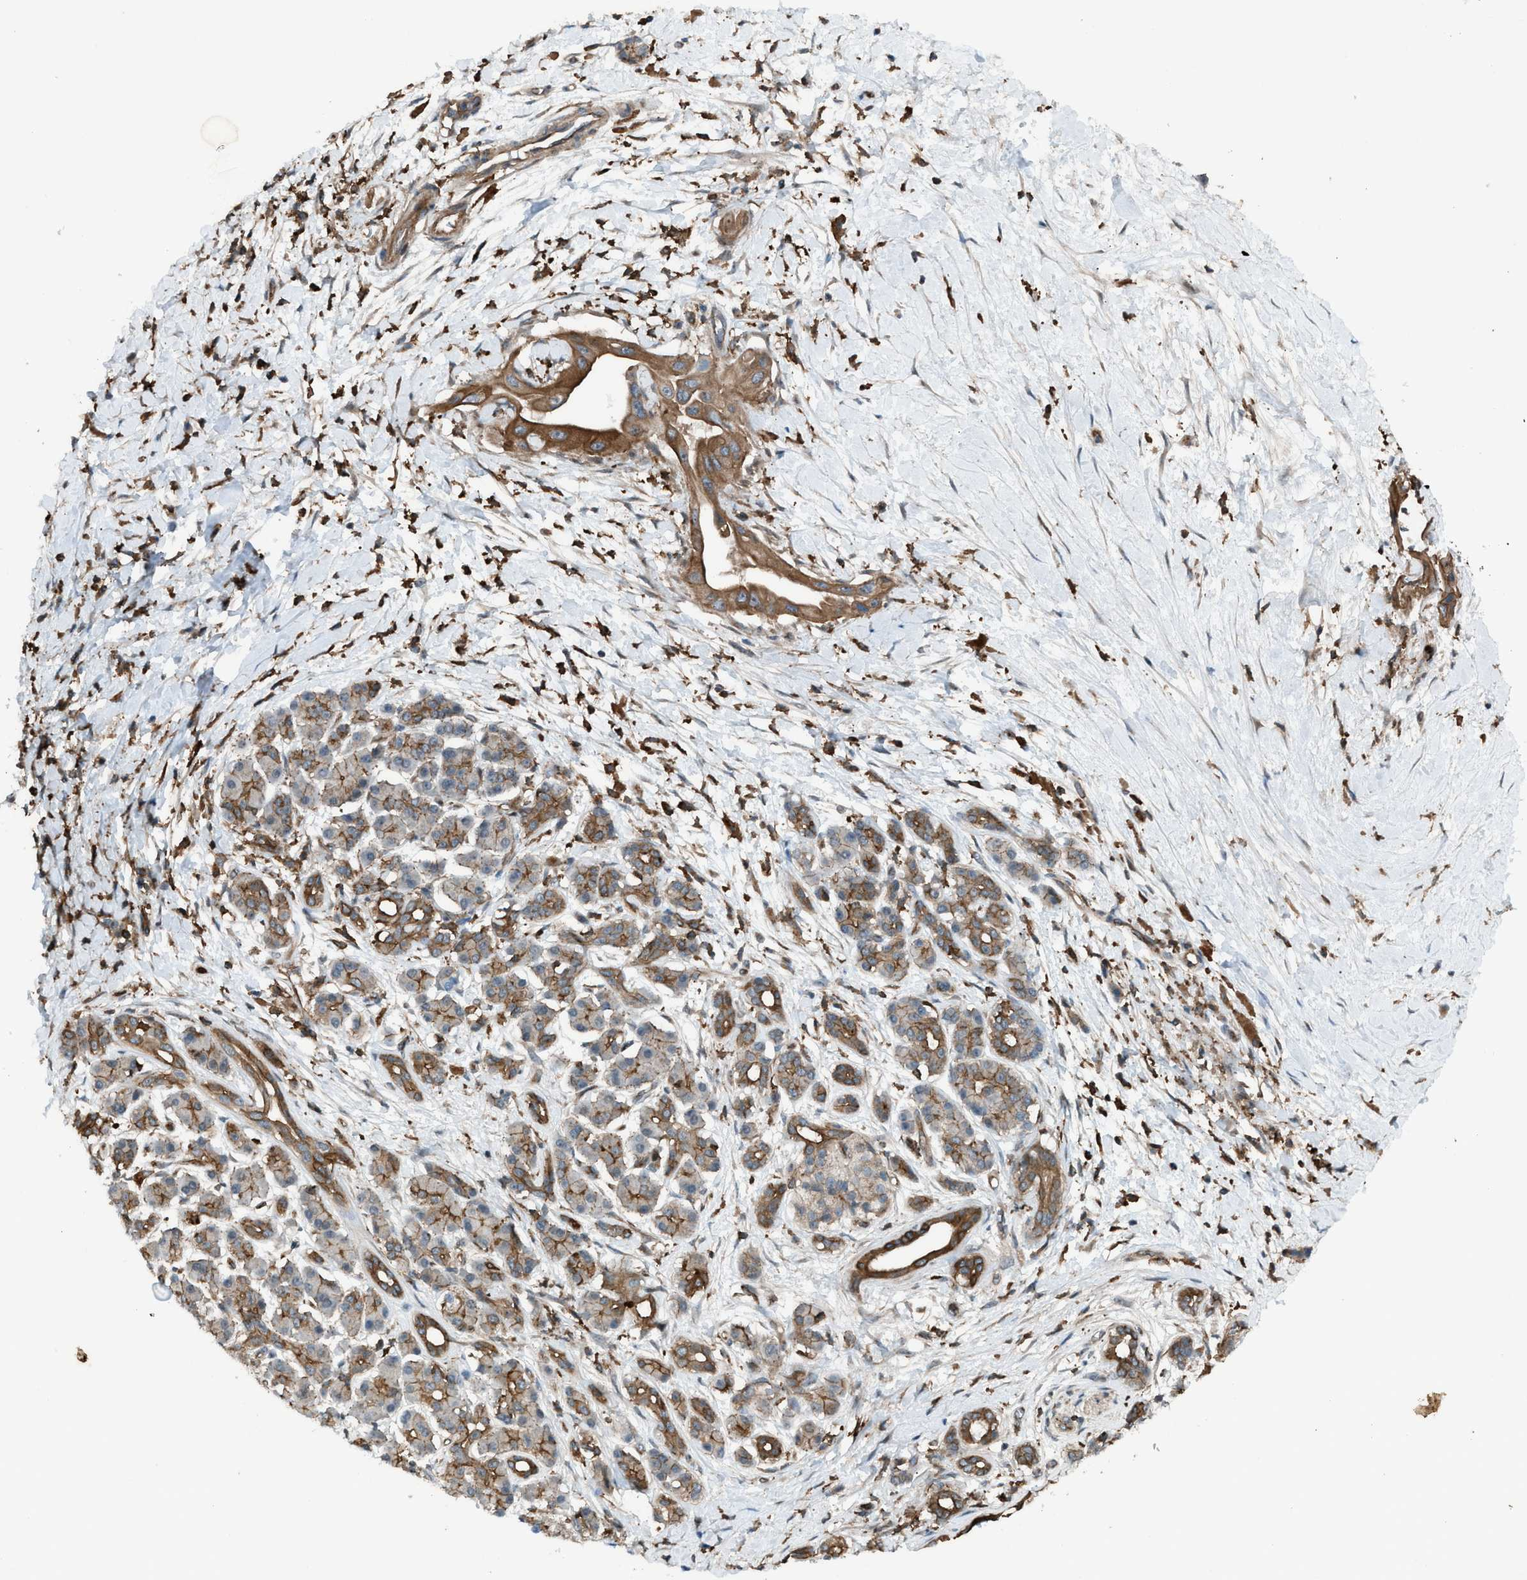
{"staining": {"intensity": "moderate", "quantity": ">75%", "location": "cytoplasmic/membranous"}, "tissue": "pancreatic cancer", "cell_type": "Tumor cells", "image_type": "cancer", "snomed": [{"axis": "morphology", "description": "Adenocarcinoma, NOS"}, {"axis": "topography", "description": "Pancreas"}], "caption": "Protein staining reveals moderate cytoplasmic/membranous expression in about >75% of tumor cells in pancreatic cancer.", "gene": "DYRK1A", "patient": {"sex": "male", "age": 55}}